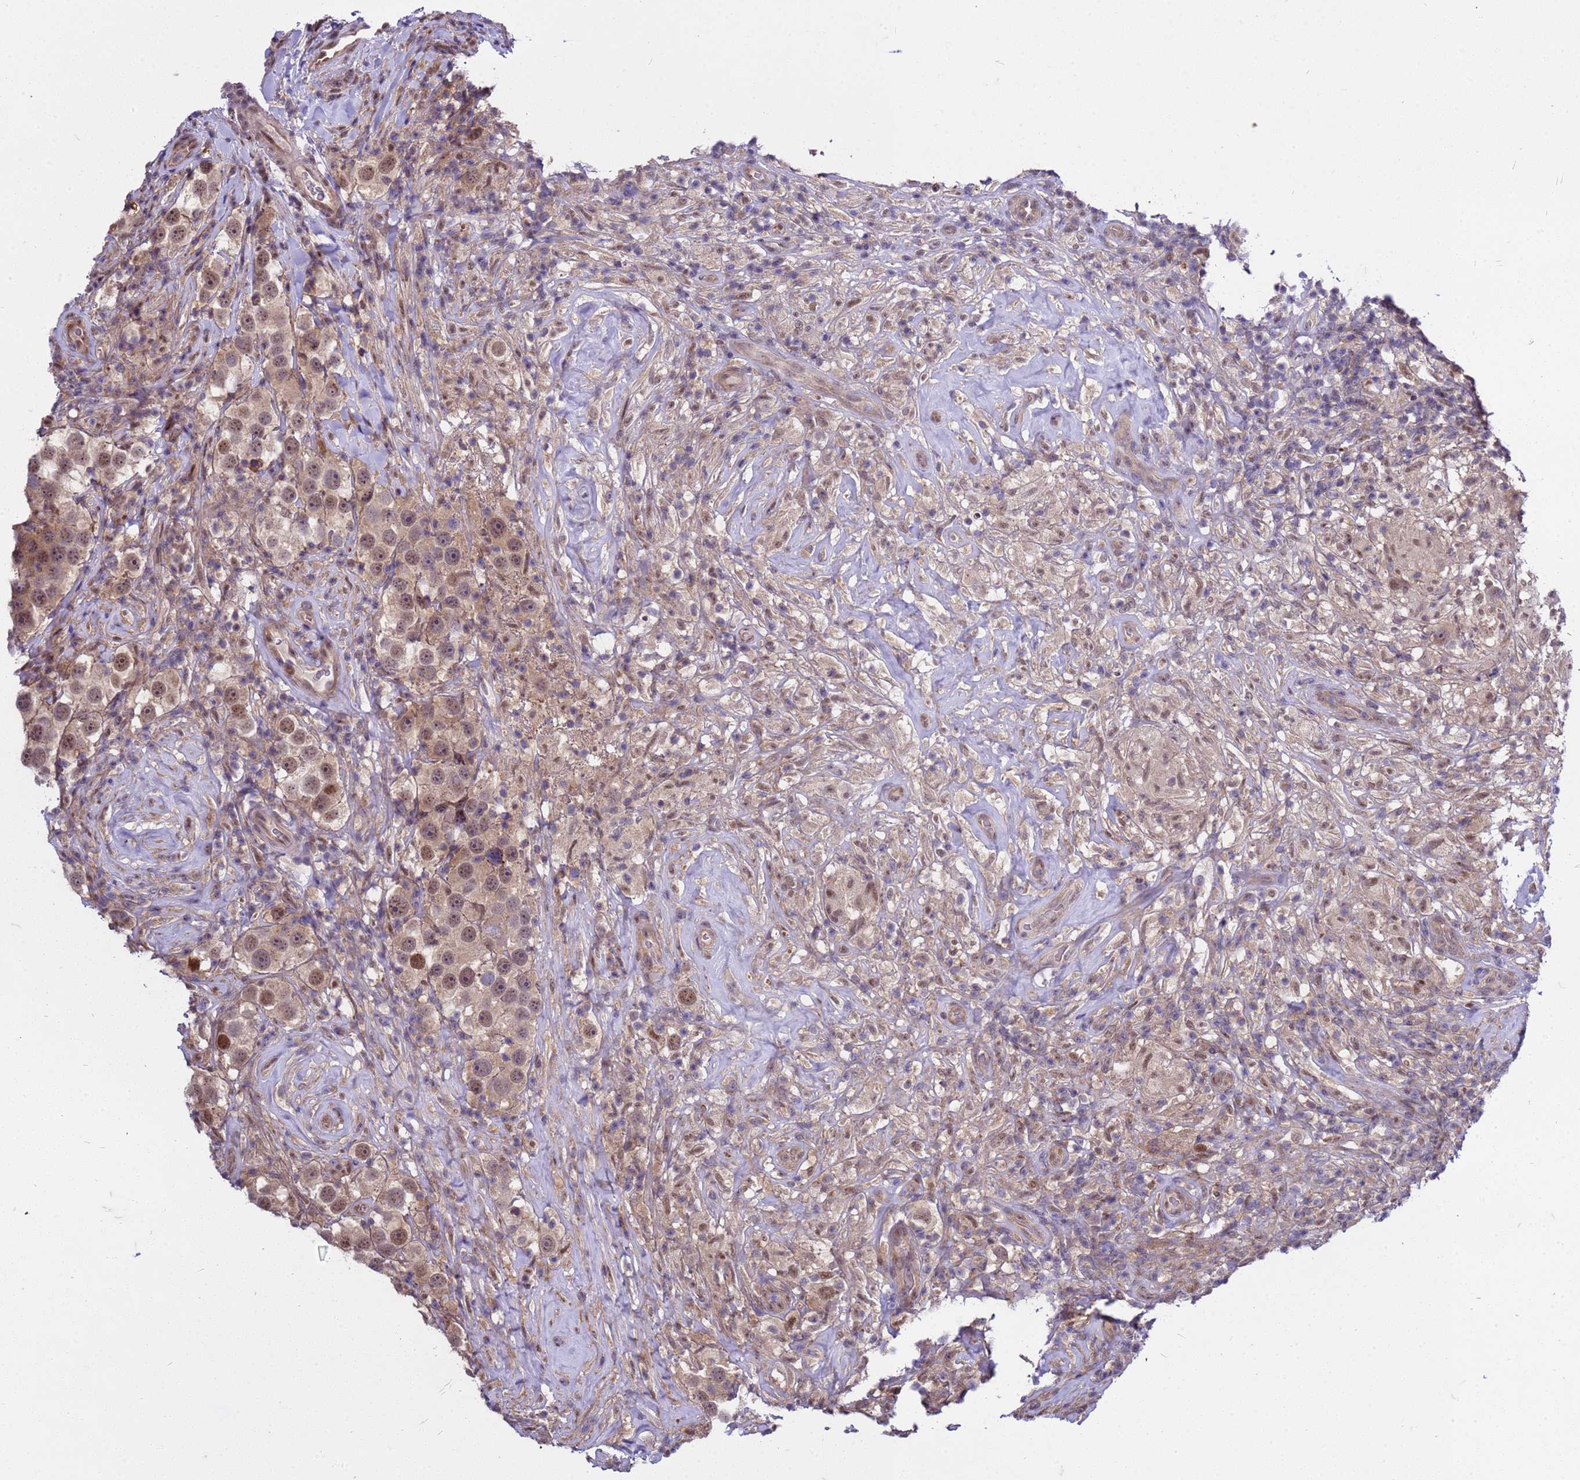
{"staining": {"intensity": "moderate", "quantity": ">75%", "location": "nuclear"}, "tissue": "testis cancer", "cell_type": "Tumor cells", "image_type": "cancer", "snomed": [{"axis": "morphology", "description": "Seminoma, NOS"}, {"axis": "topography", "description": "Testis"}], "caption": "The micrograph displays immunohistochemical staining of testis seminoma. There is moderate nuclear positivity is appreciated in approximately >75% of tumor cells. (Brightfield microscopy of DAB IHC at high magnification).", "gene": "GEN1", "patient": {"sex": "male", "age": 49}}